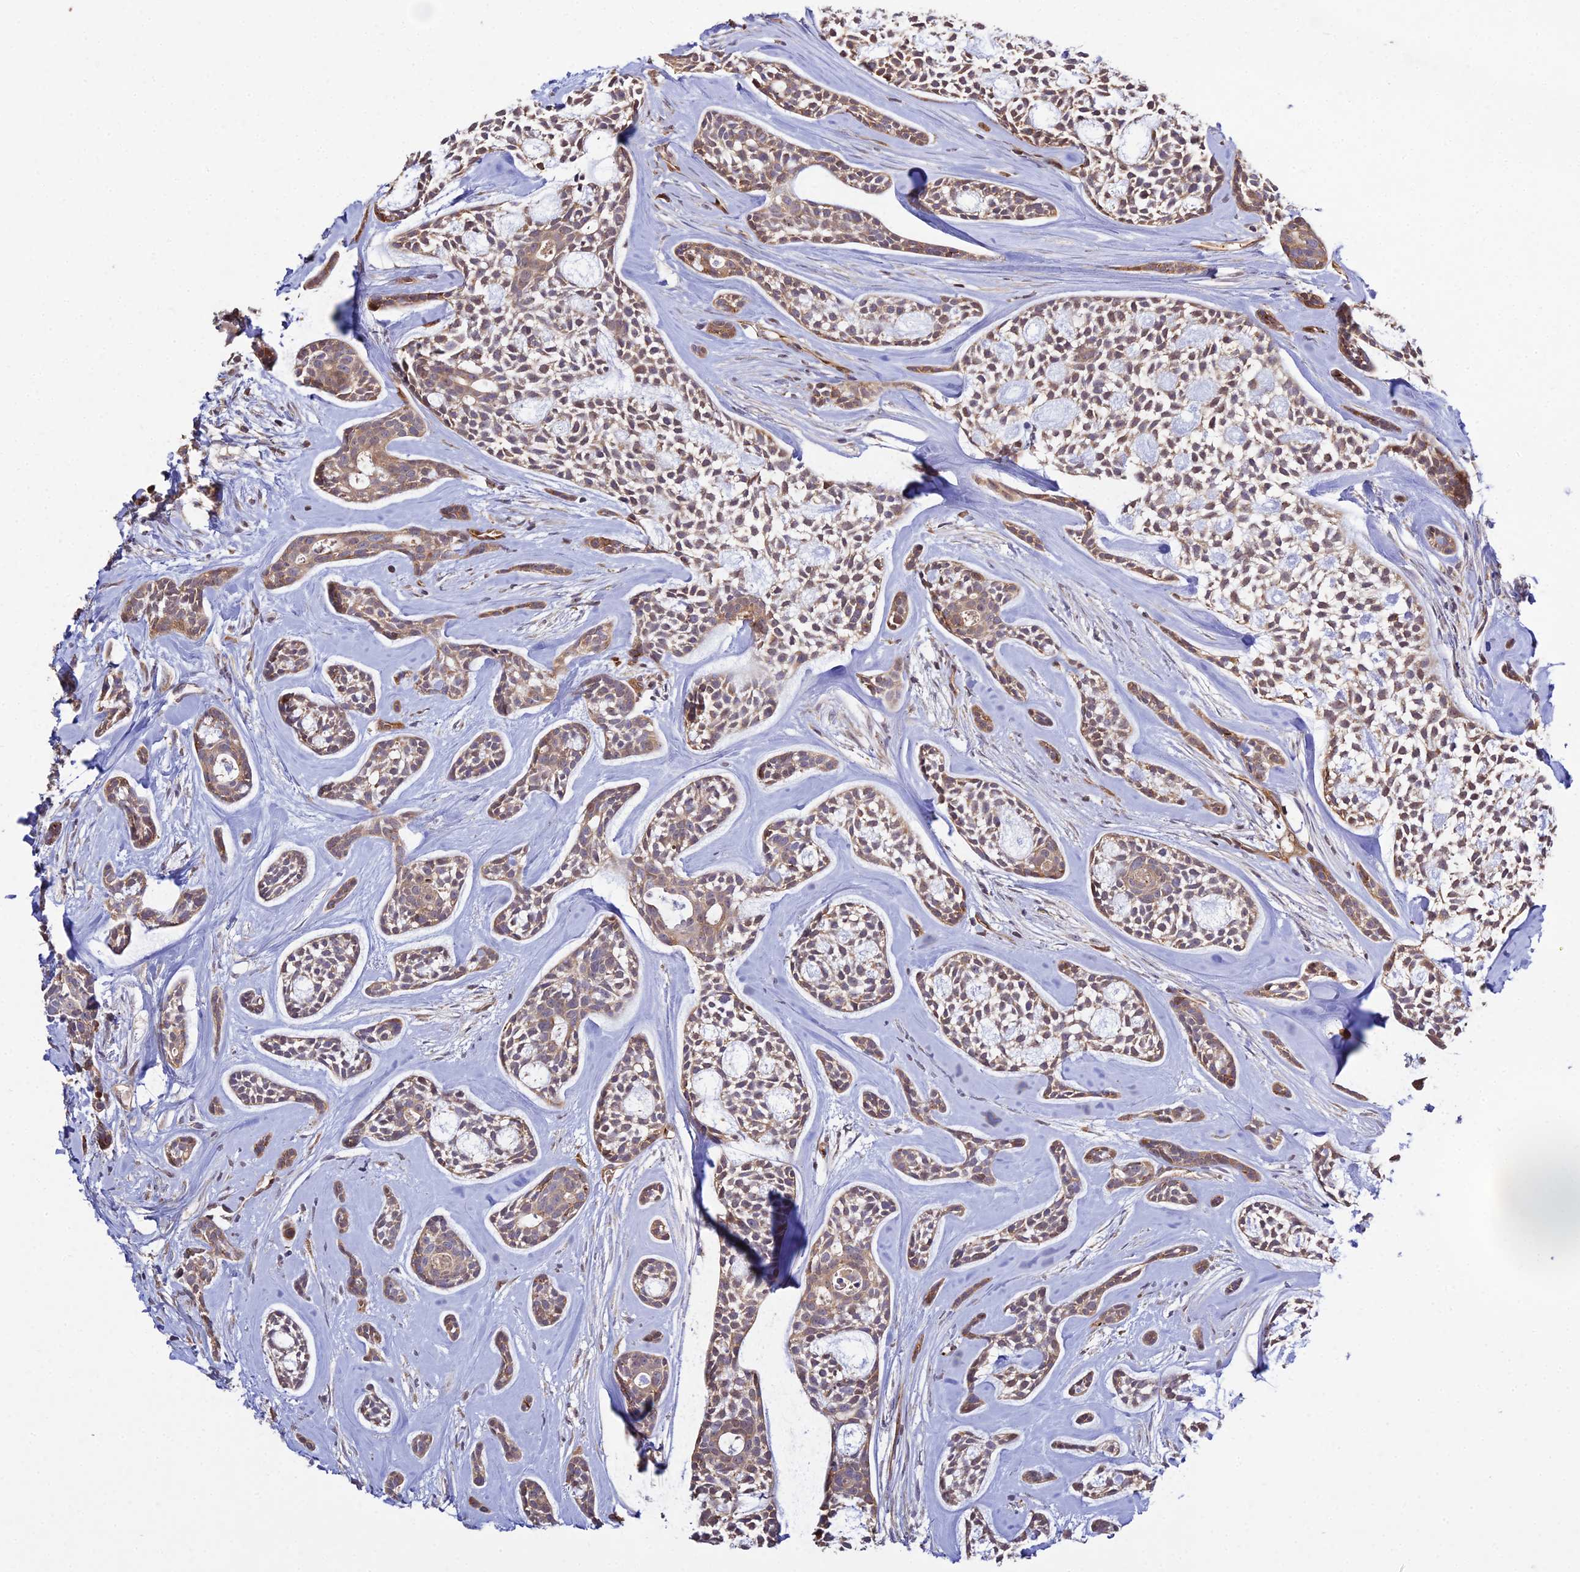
{"staining": {"intensity": "moderate", "quantity": "25%-75%", "location": "cytoplasmic/membranous"}, "tissue": "head and neck cancer", "cell_type": "Tumor cells", "image_type": "cancer", "snomed": [{"axis": "morphology", "description": "Adenocarcinoma, NOS"}, {"axis": "topography", "description": "Subcutis"}, {"axis": "topography", "description": "Head-Neck"}], "caption": "Adenocarcinoma (head and neck) stained with a brown dye displays moderate cytoplasmic/membranous positive expression in approximately 25%-75% of tumor cells.", "gene": "GRTP1", "patient": {"sex": "female", "age": 73}}